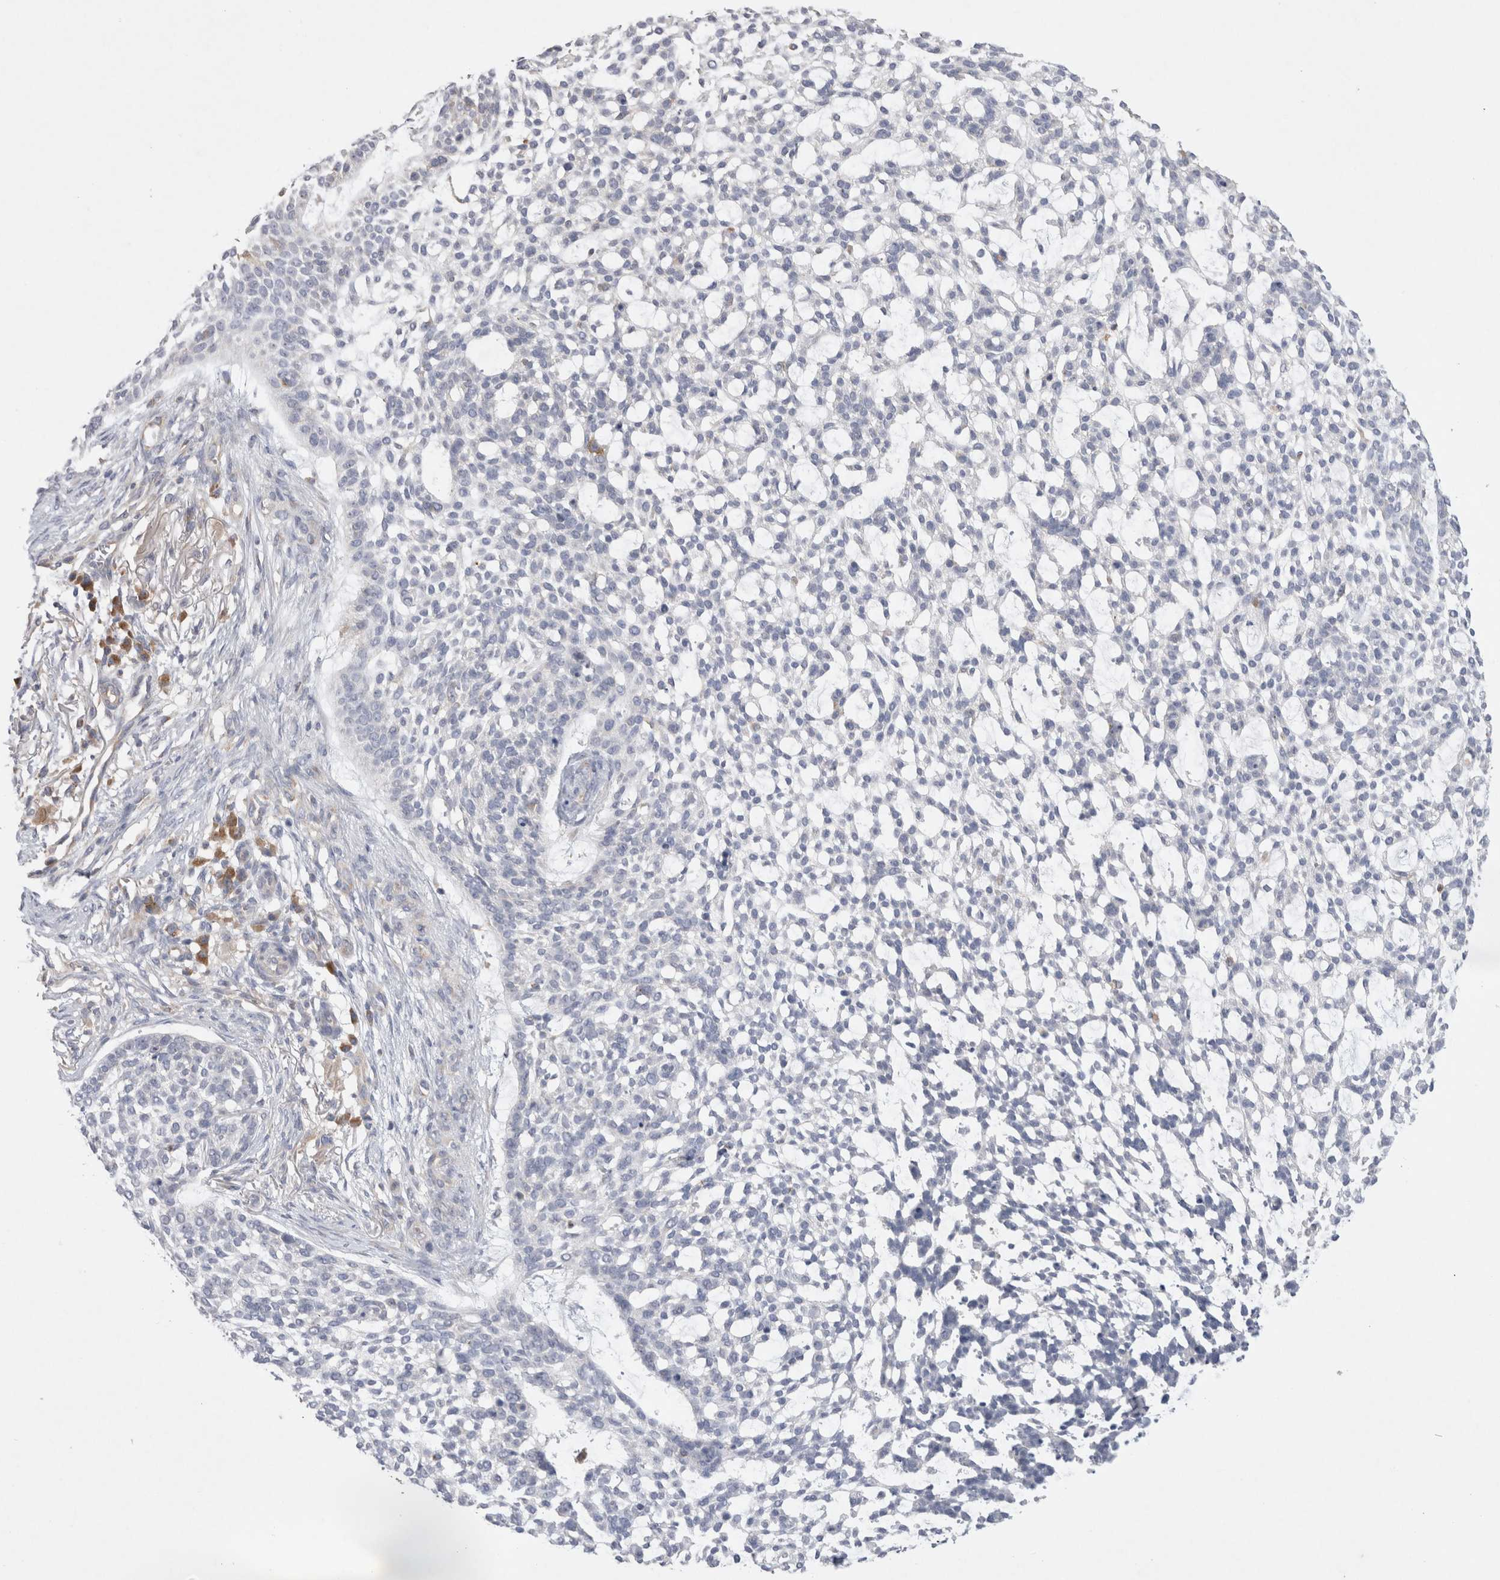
{"staining": {"intensity": "negative", "quantity": "none", "location": "none"}, "tissue": "skin cancer", "cell_type": "Tumor cells", "image_type": "cancer", "snomed": [{"axis": "morphology", "description": "Basal cell carcinoma"}, {"axis": "topography", "description": "Skin"}], "caption": "This is an IHC histopathology image of human basal cell carcinoma (skin). There is no staining in tumor cells.", "gene": "GAS1", "patient": {"sex": "female", "age": 64}}